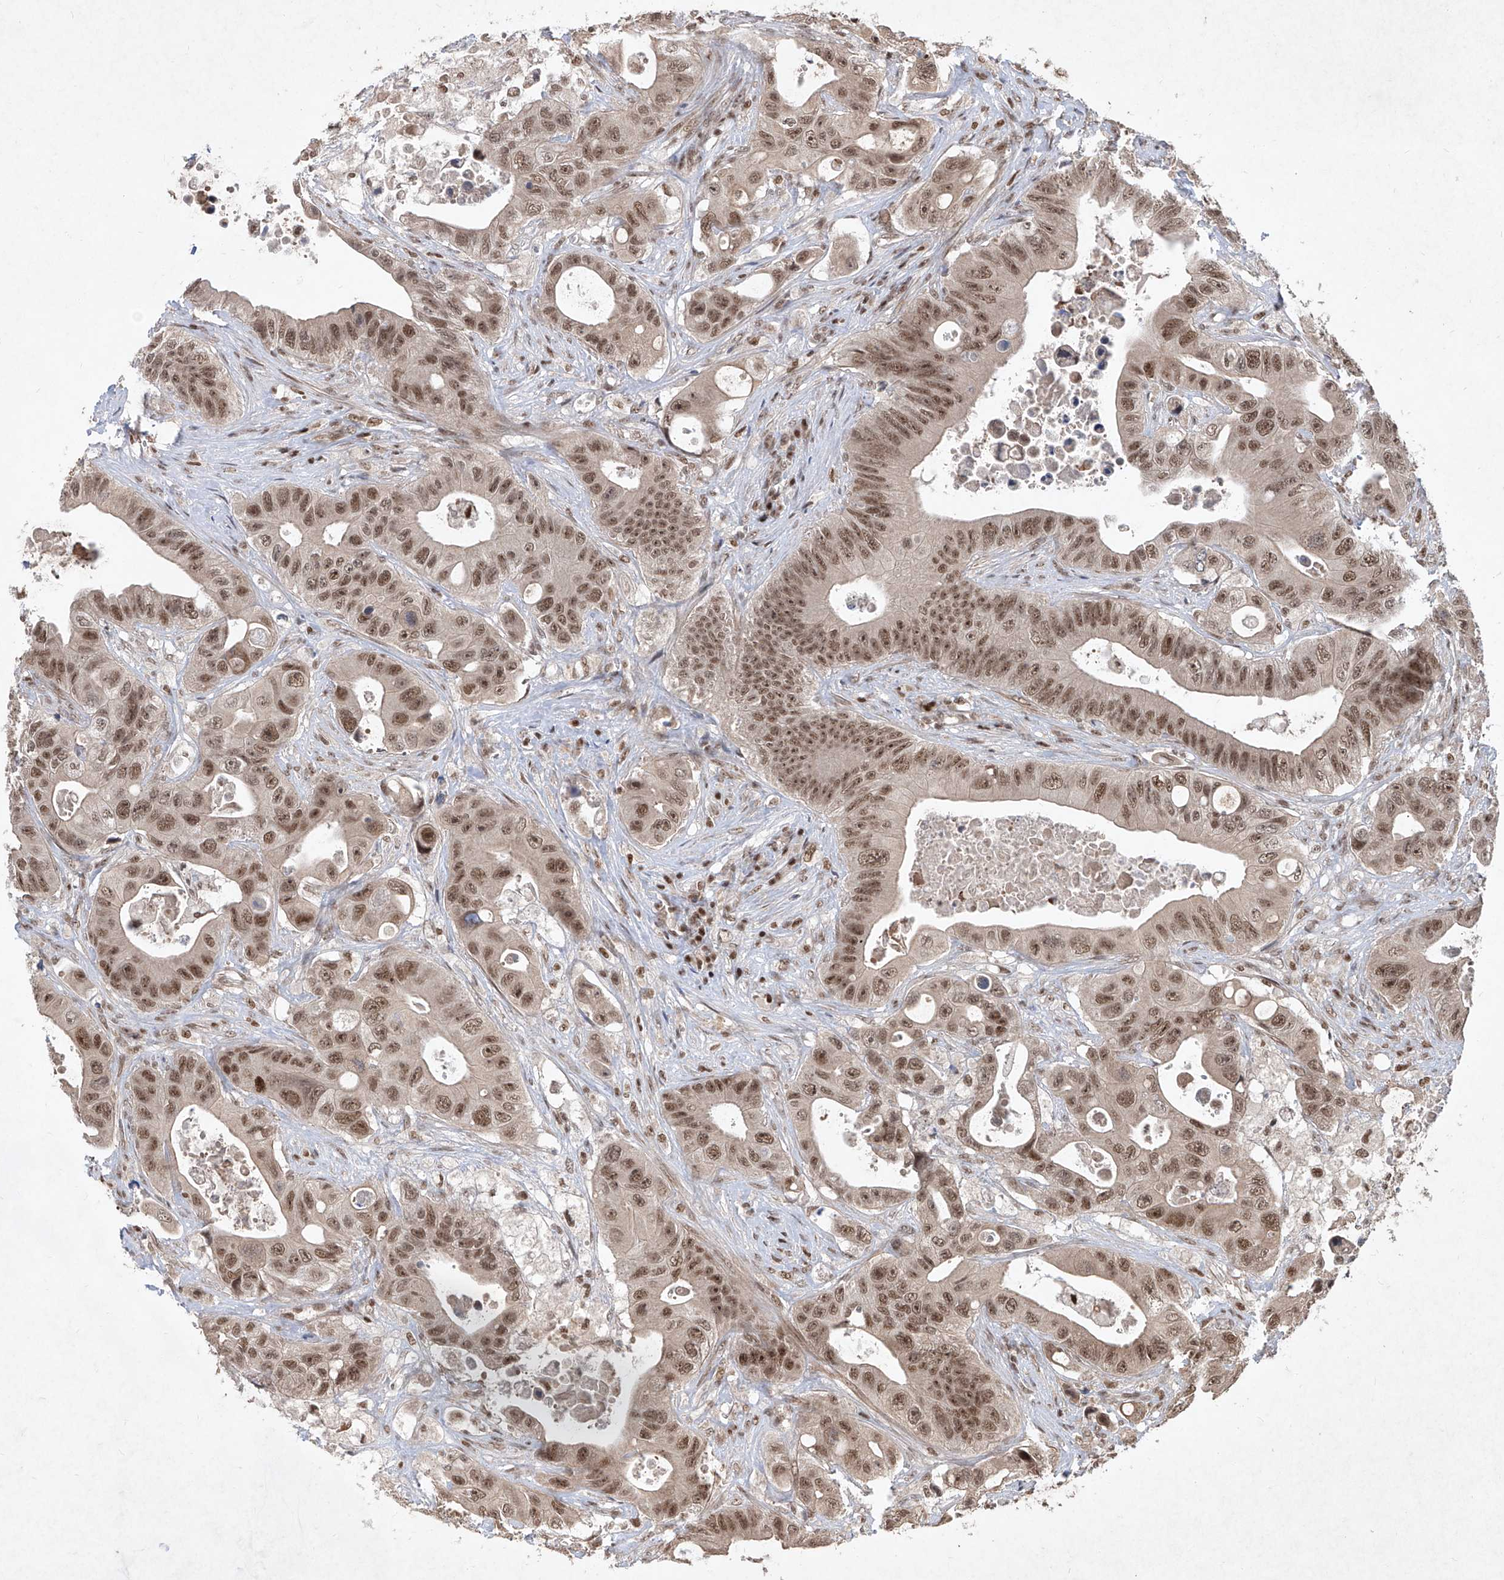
{"staining": {"intensity": "moderate", "quantity": ">75%", "location": "nuclear"}, "tissue": "colorectal cancer", "cell_type": "Tumor cells", "image_type": "cancer", "snomed": [{"axis": "morphology", "description": "Adenocarcinoma, NOS"}, {"axis": "topography", "description": "Colon"}], "caption": "IHC micrograph of neoplastic tissue: colorectal adenocarcinoma stained using immunohistochemistry (IHC) reveals medium levels of moderate protein expression localized specifically in the nuclear of tumor cells, appearing as a nuclear brown color.", "gene": "IRF2", "patient": {"sex": "female", "age": 46}}